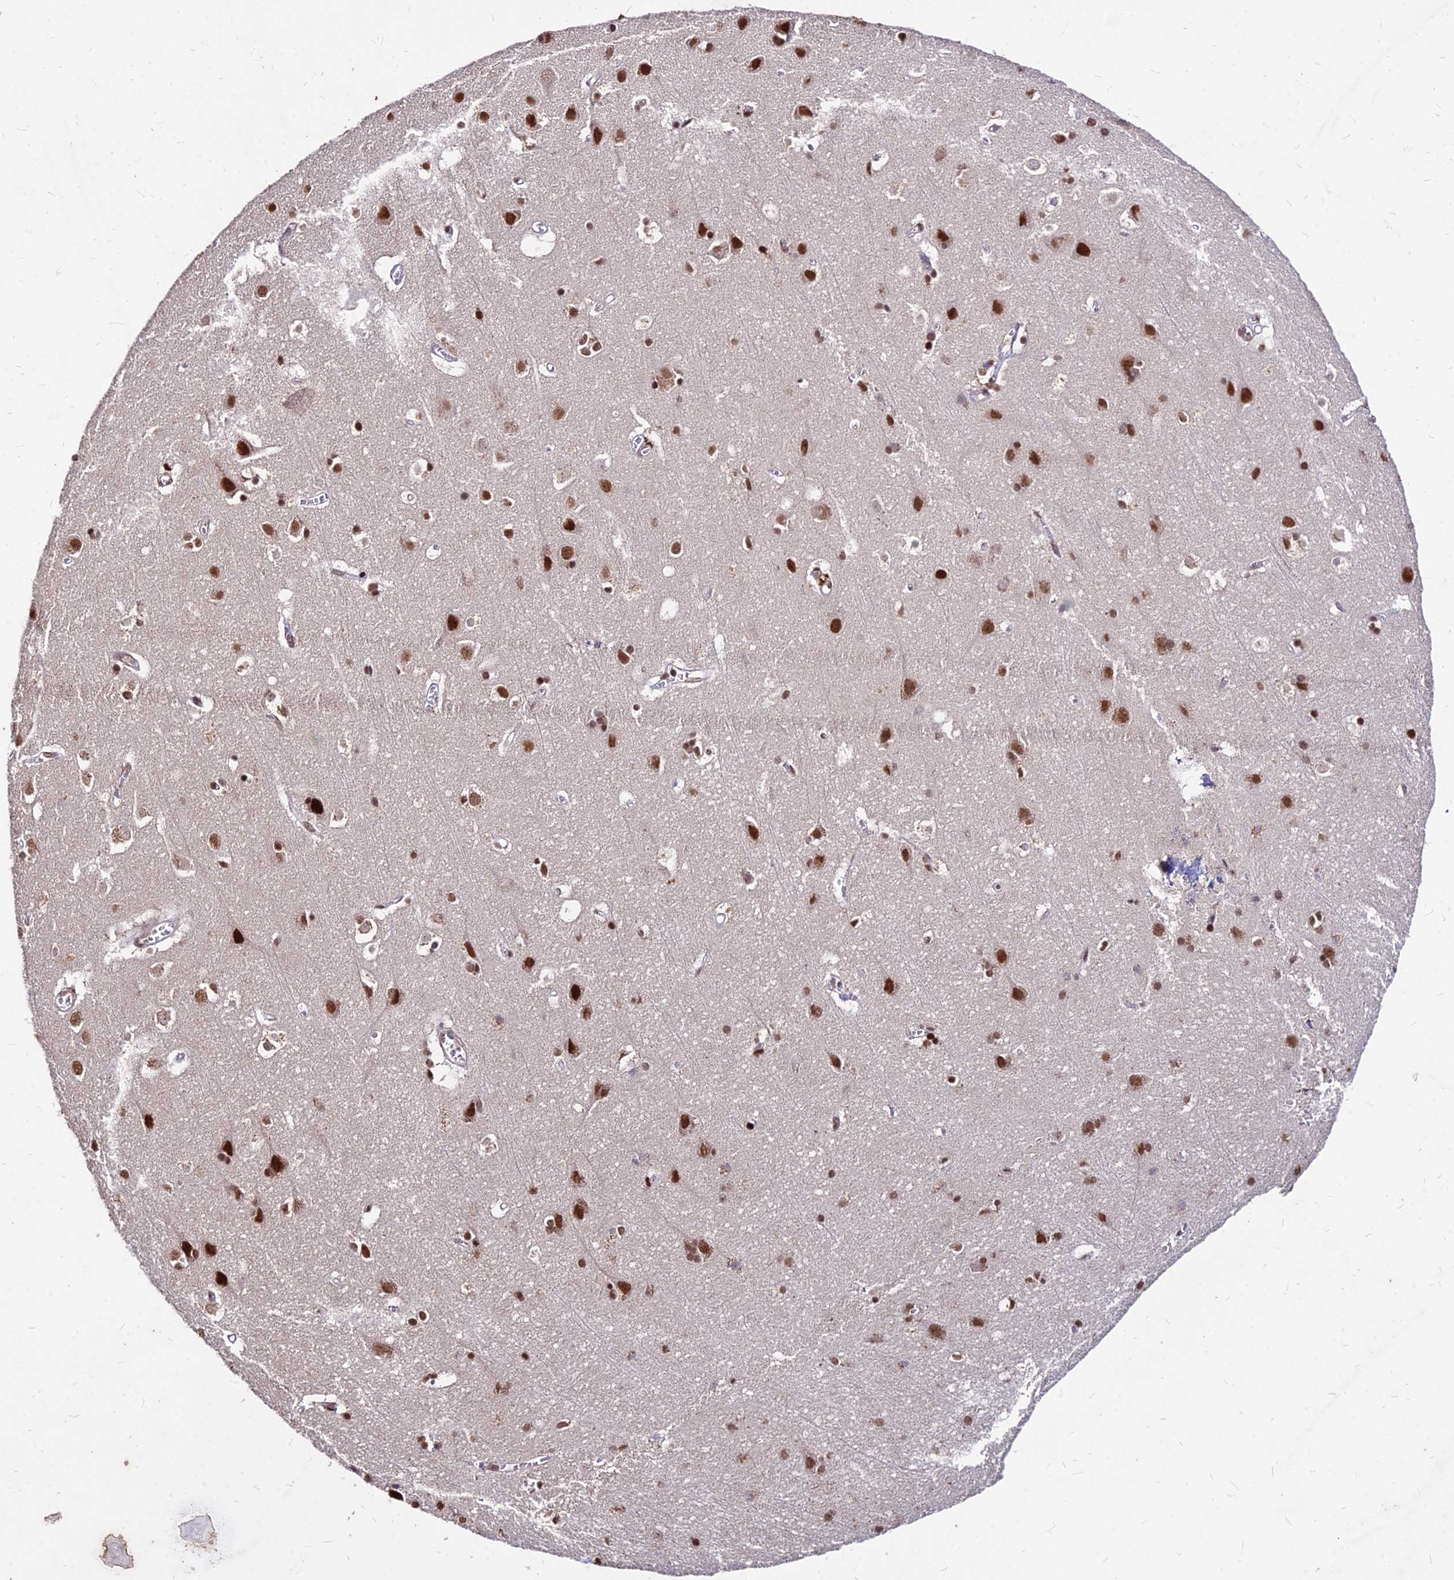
{"staining": {"intensity": "moderate", "quantity": ">75%", "location": "nuclear"}, "tissue": "cerebral cortex", "cell_type": "Endothelial cells", "image_type": "normal", "snomed": [{"axis": "morphology", "description": "Normal tissue, NOS"}, {"axis": "topography", "description": "Cerebral cortex"}], "caption": "A medium amount of moderate nuclear positivity is present in approximately >75% of endothelial cells in normal cerebral cortex. (DAB (3,3'-diaminobenzidine) IHC, brown staining for protein, blue staining for nuclei).", "gene": "ZBED4", "patient": {"sex": "male", "age": 54}}